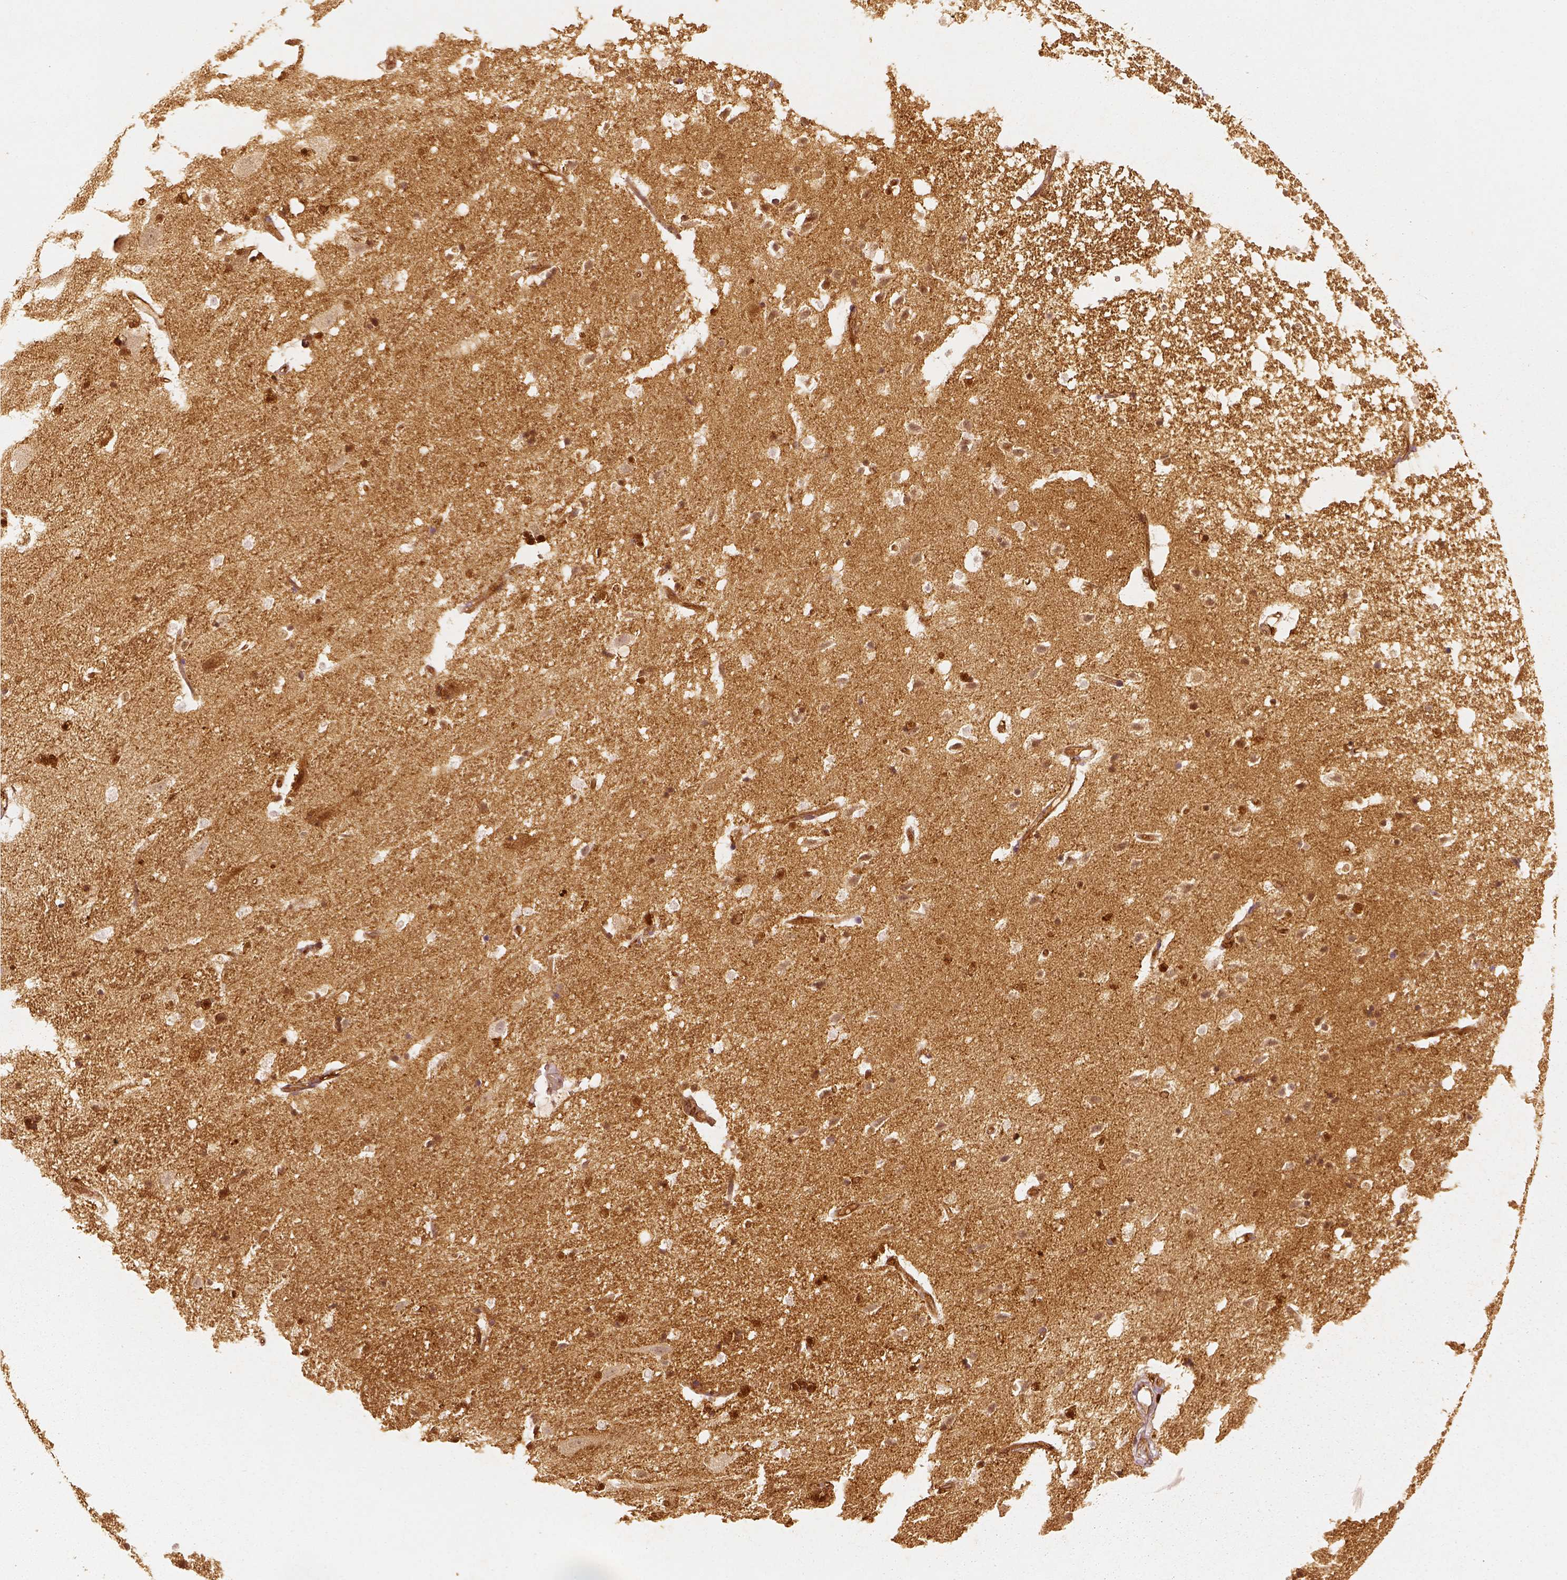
{"staining": {"intensity": "strong", "quantity": ">75%", "location": "cytoplasmic/membranous,nuclear"}, "tissue": "hippocampus", "cell_type": "Glial cells", "image_type": "normal", "snomed": [{"axis": "morphology", "description": "Normal tissue, NOS"}, {"axis": "topography", "description": "Hippocampus"}], "caption": "Immunohistochemical staining of unremarkable human hippocampus demonstrates strong cytoplasmic/membranous,nuclear protein positivity in approximately >75% of glial cells. (DAB IHC, brown staining for protein, blue staining for nuclei).", "gene": "FSCN1", "patient": {"sex": "male", "age": 49}}